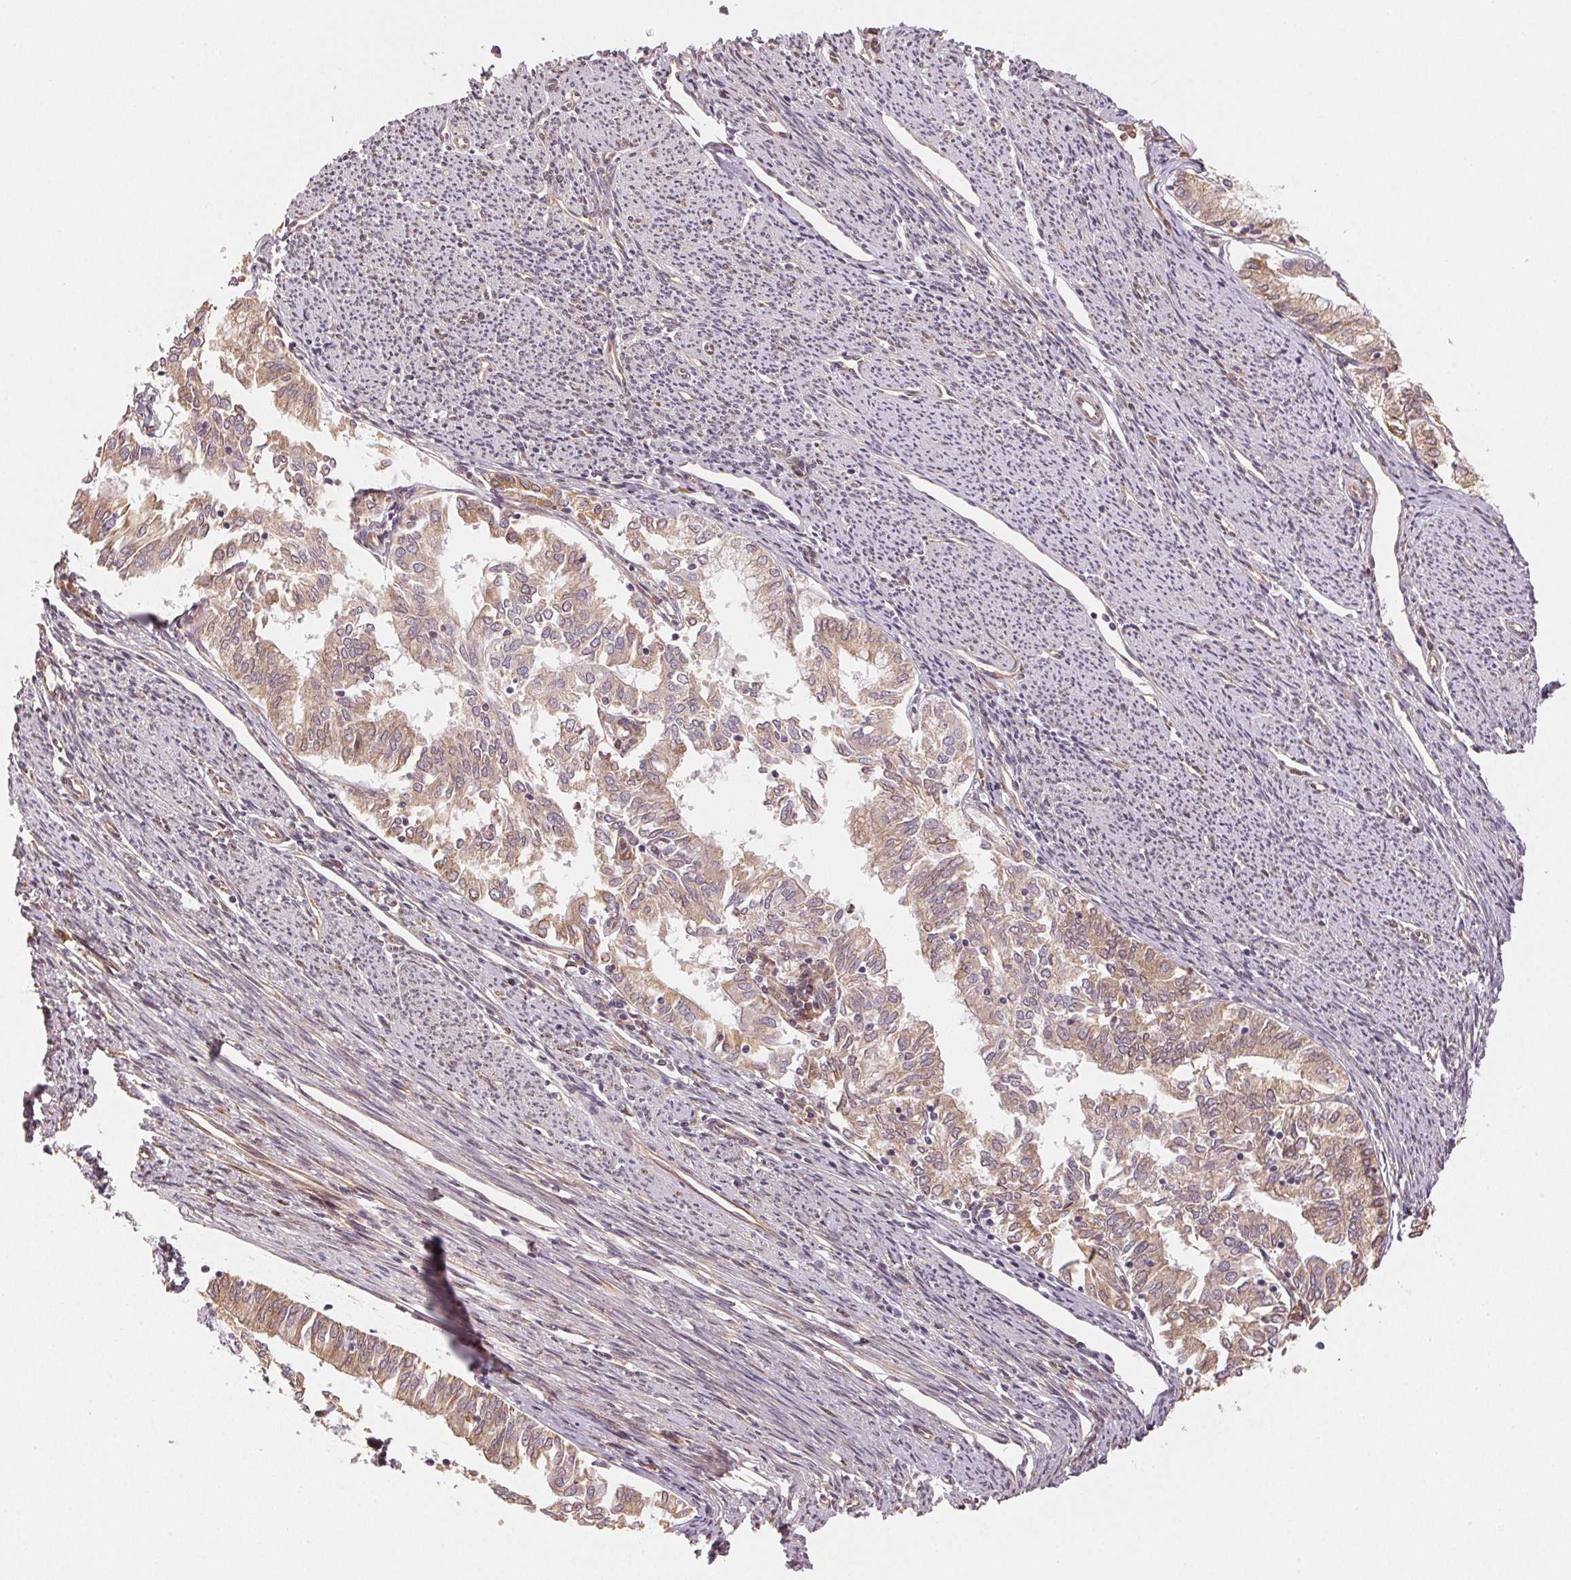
{"staining": {"intensity": "weak", "quantity": "25%-75%", "location": "cytoplasmic/membranous"}, "tissue": "endometrial cancer", "cell_type": "Tumor cells", "image_type": "cancer", "snomed": [{"axis": "morphology", "description": "Adenocarcinoma, NOS"}, {"axis": "topography", "description": "Endometrium"}], "caption": "Tumor cells reveal weak cytoplasmic/membranous positivity in approximately 25%-75% of cells in adenocarcinoma (endometrial).", "gene": "STRN4", "patient": {"sex": "female", "age": 79}}